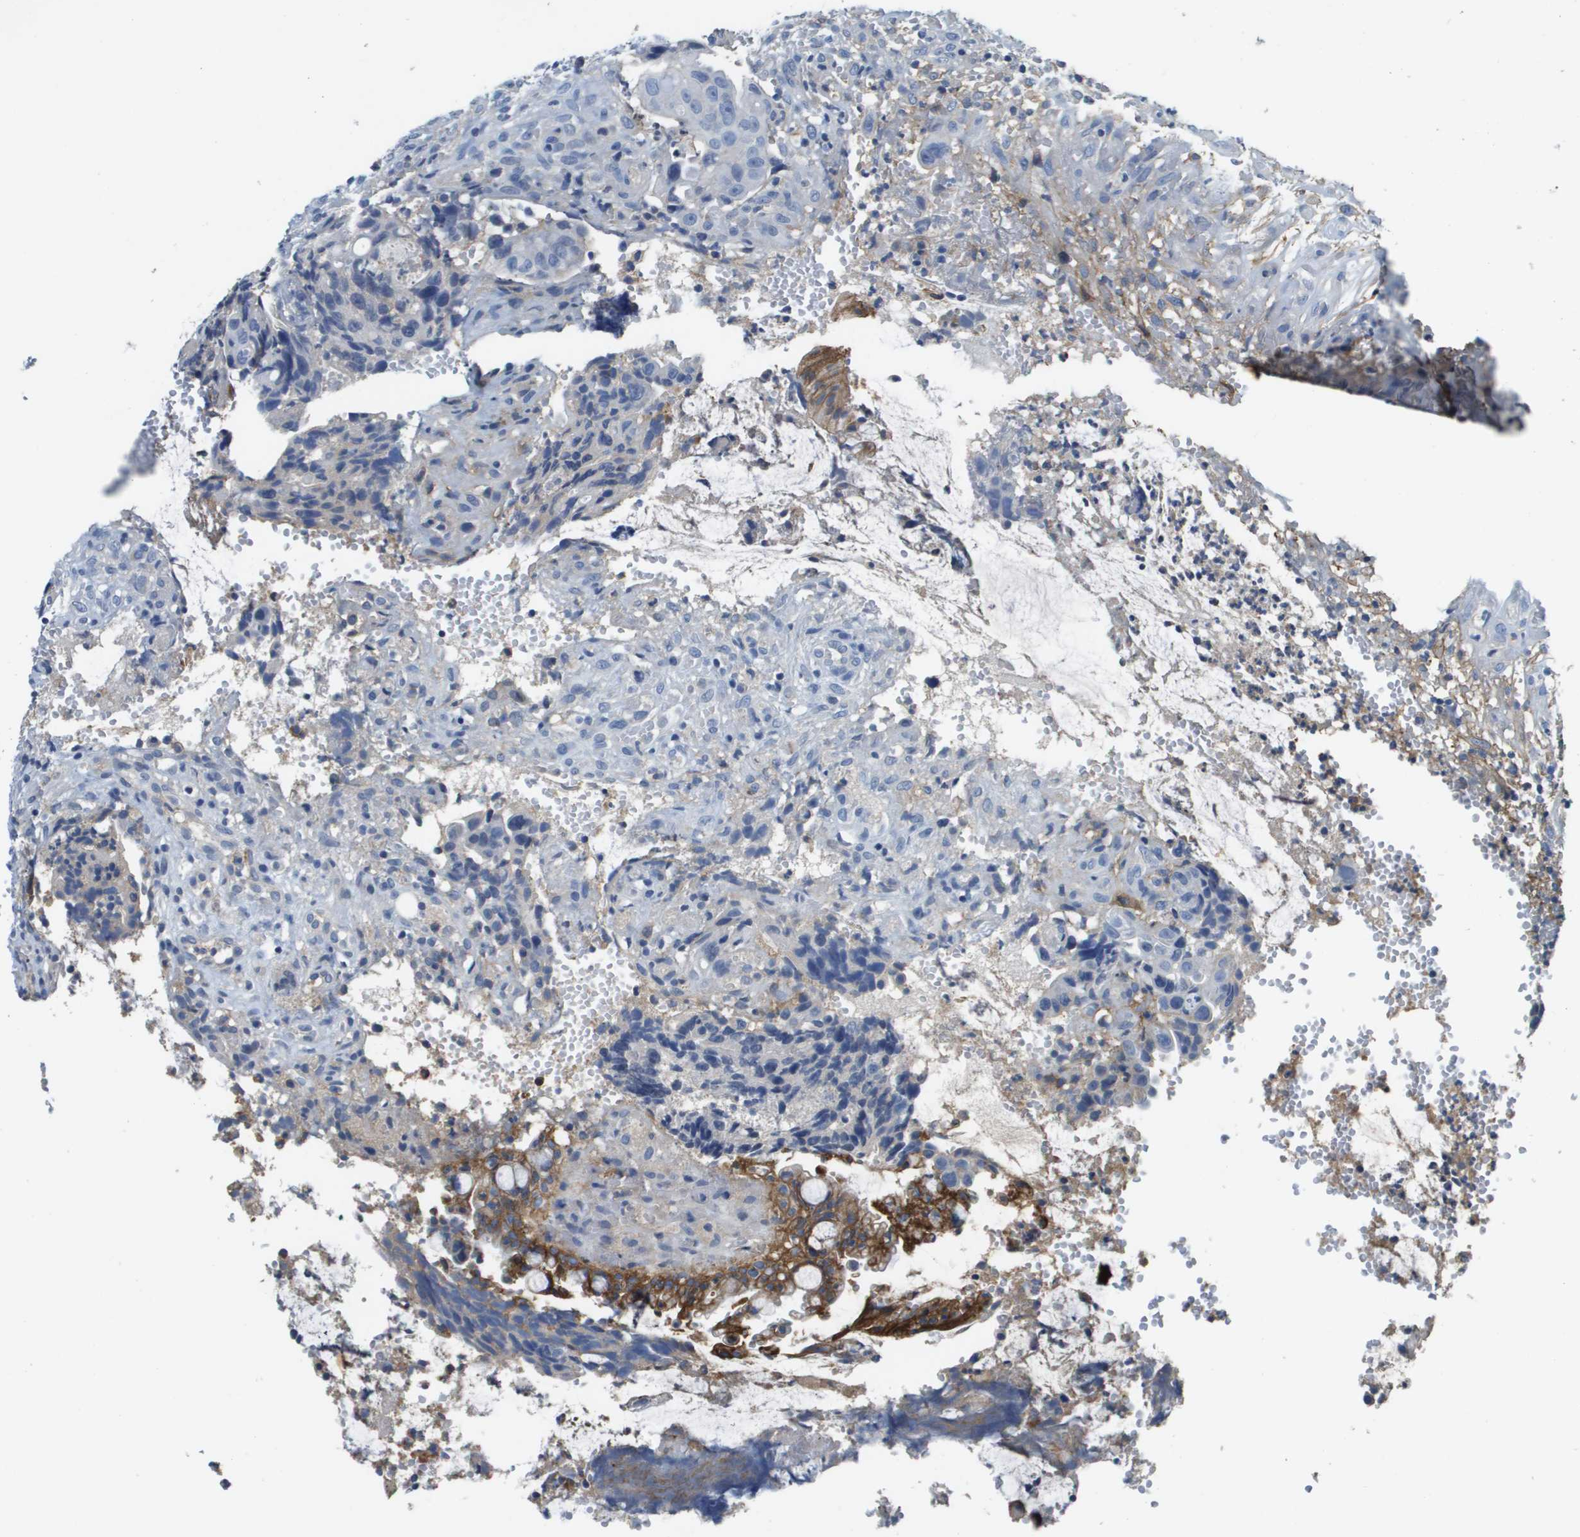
{"staining": {"intensity": "negative", "quantity": "none", "location": "none"}, "tissue": "colorectal cancer", "cell_type": "Tumor cells", "image_type": "cancer", "snomed": [{"axis": "morphology", "description": "Adenocarcinoma, NOS"}, {"axis": "topography", "description": "Colon"}], "caption": "IHC photomicrograph of human adenocarcinoma (colorectal) stained for a protein (brown), which exhibits no staining in tumor cells. The staining is performed using DAB (3,3'-diaminobenzidine) brown chromogen with nuclei counter-stained in using hematoxylin.", "gene": "SLC16A3", "patient": {"sex": "female", "age": 57}}